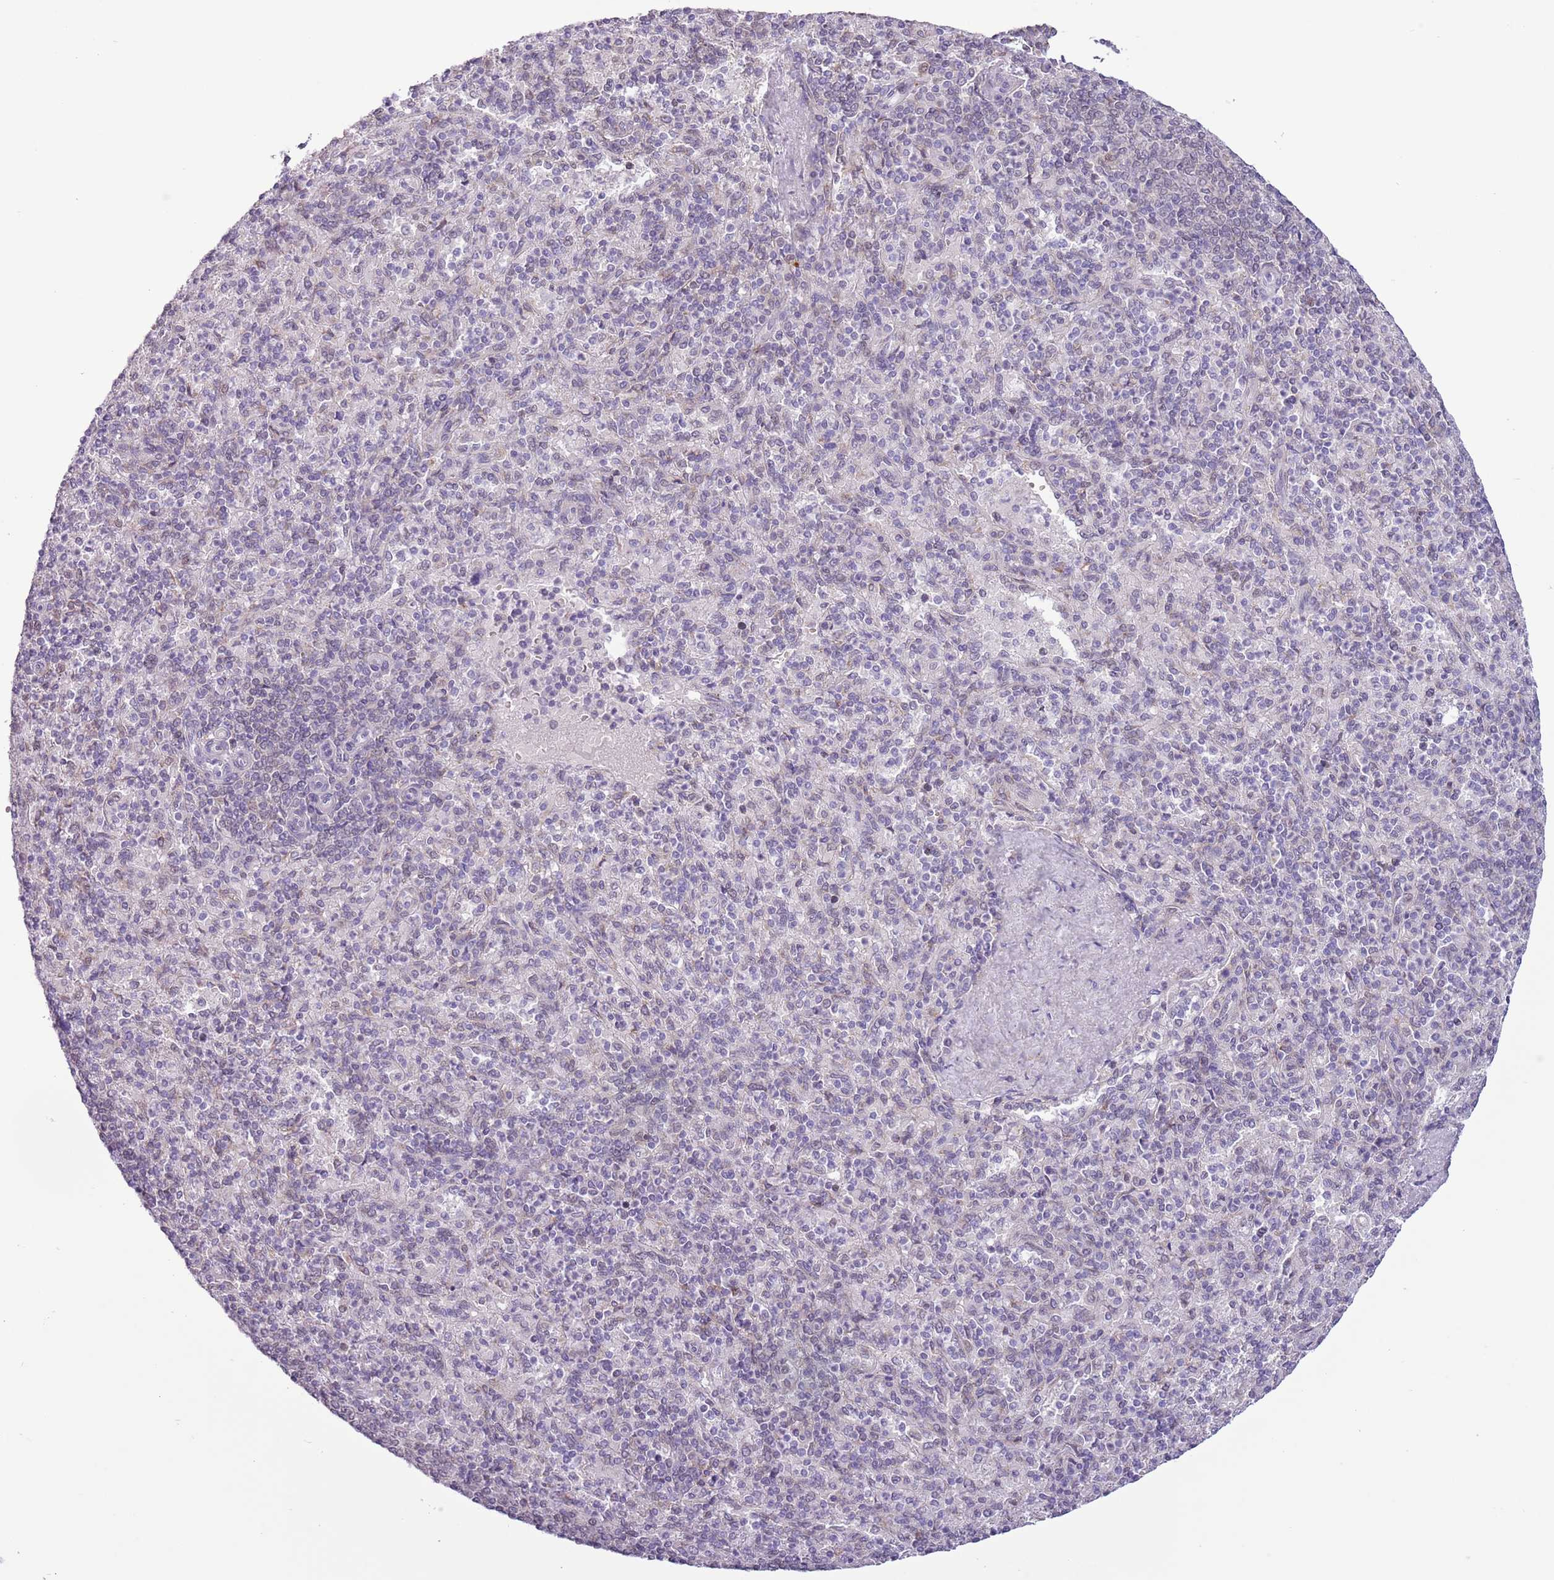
{"staining": {"intensity": "weak", "quantity": "<25%", "location": "nuclear"}, "tissue": "spleen", "cell_type": "Cells in red pulp", "image_type": "normal", "snomed": [{"axis": "morphology", "description": "Normal tissue, NOS"}, {"axis": "topography", "description": "Spleen"}], "caption": "Immunohistochemistry image of unremarkable spleen: human spleen stained with DAB (3,3'-diaminobenzidine) exhibits no significant protein expression in cells in red pulp.", "gene": "ZNF576", "patient": {"sex": "male", "age": 82}}